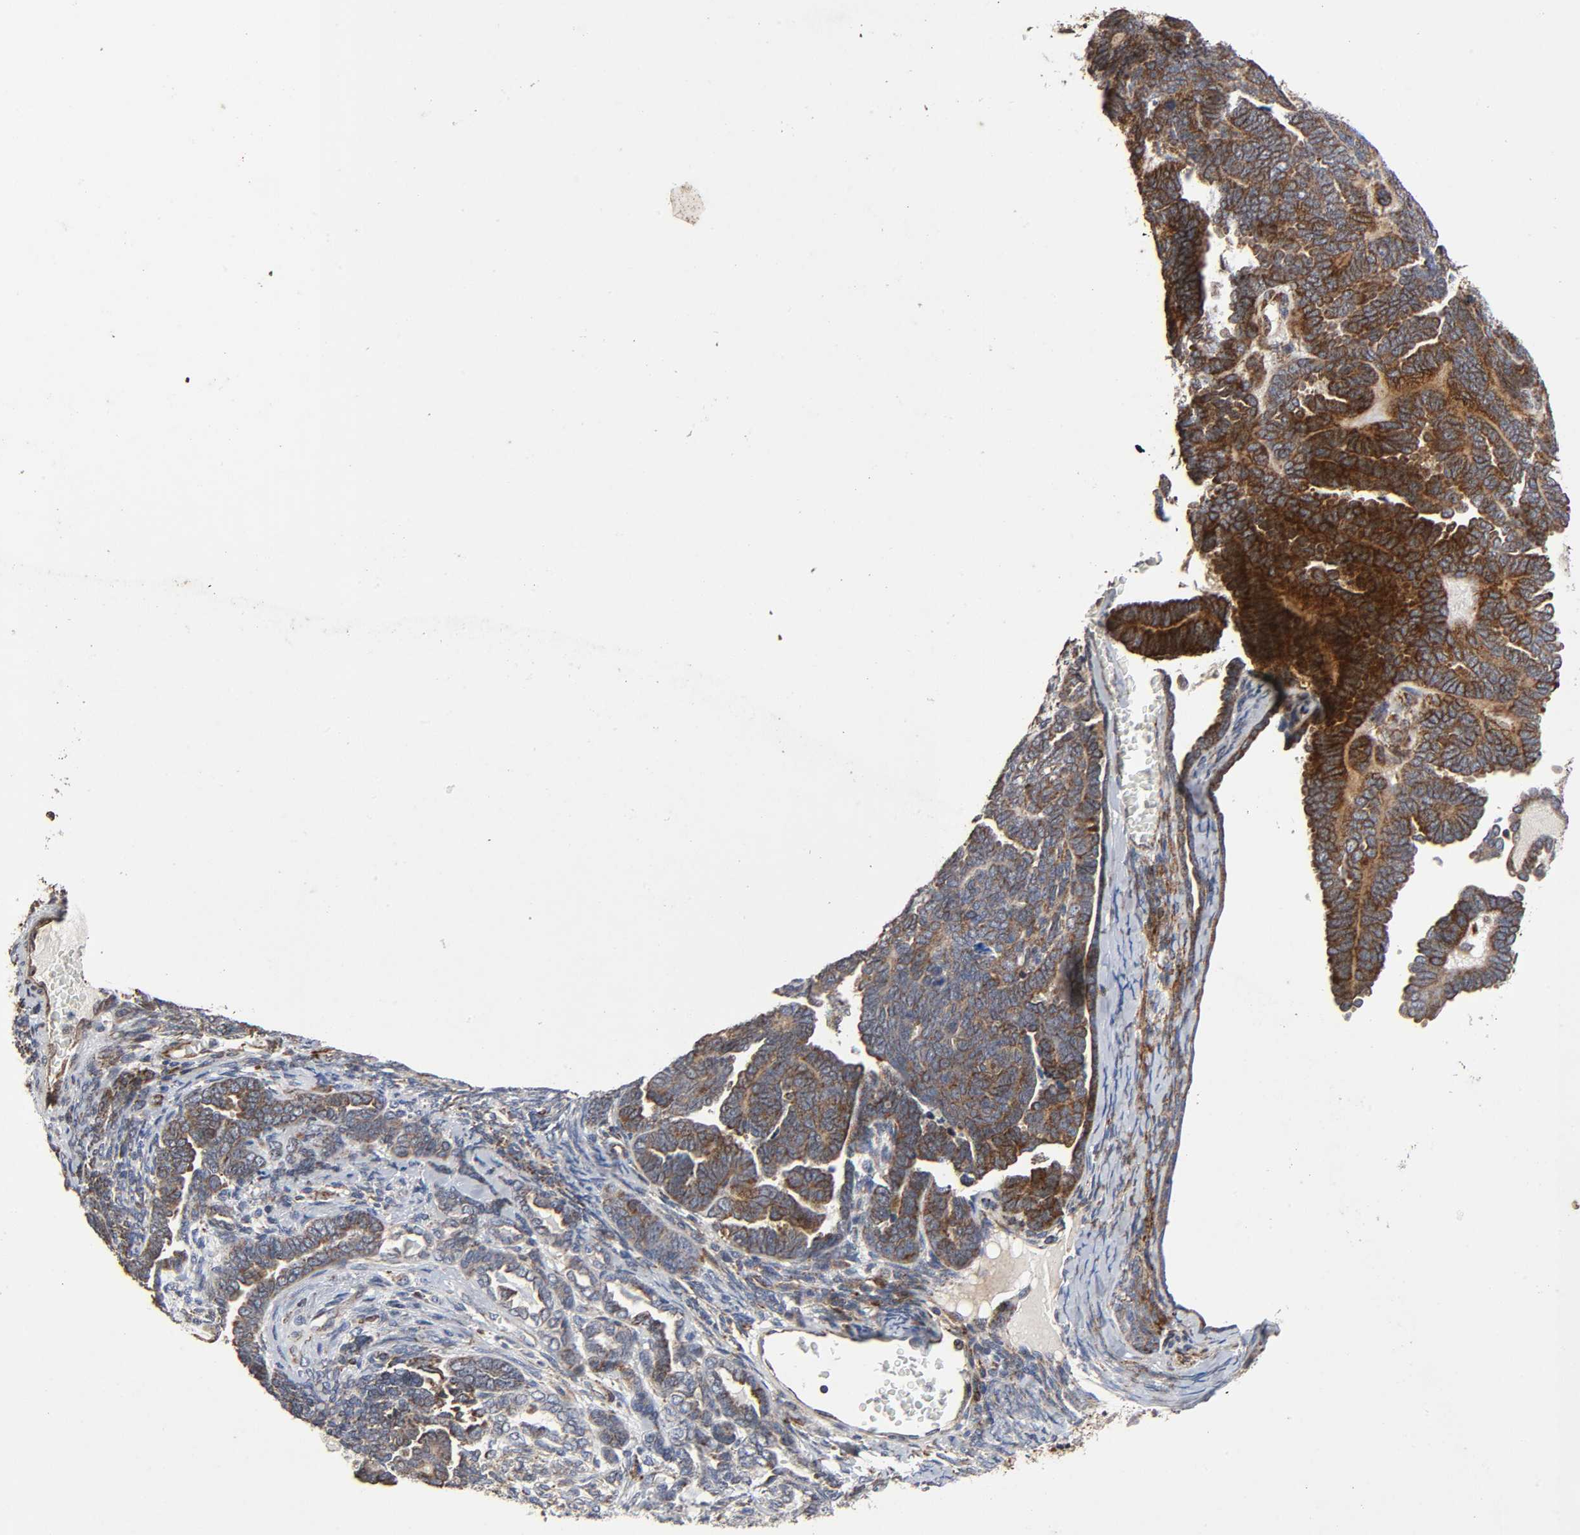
{"staining": {"intensity": "moderate", "quantity": "25%-75%", "location": "cytoplasmic/membranous"}, "tissue": "endometrial cancer", "cell_type": "Tumor cells", "image_type": "cancer", "snomed": [{"axis": "morphology", "description": "Neoplasm, malignant, NOS"}, {"axis": "topography", "description": "Endometrium"}], "caption": "This is an image of immunohistochemistry (IHC) staining of endometrial cancer, which shows moderate positivity in the cytoplasmic/membranous of tumor cells.", "gene": "MAP3K1", "patient": {"sex": "female", "age": 74}}